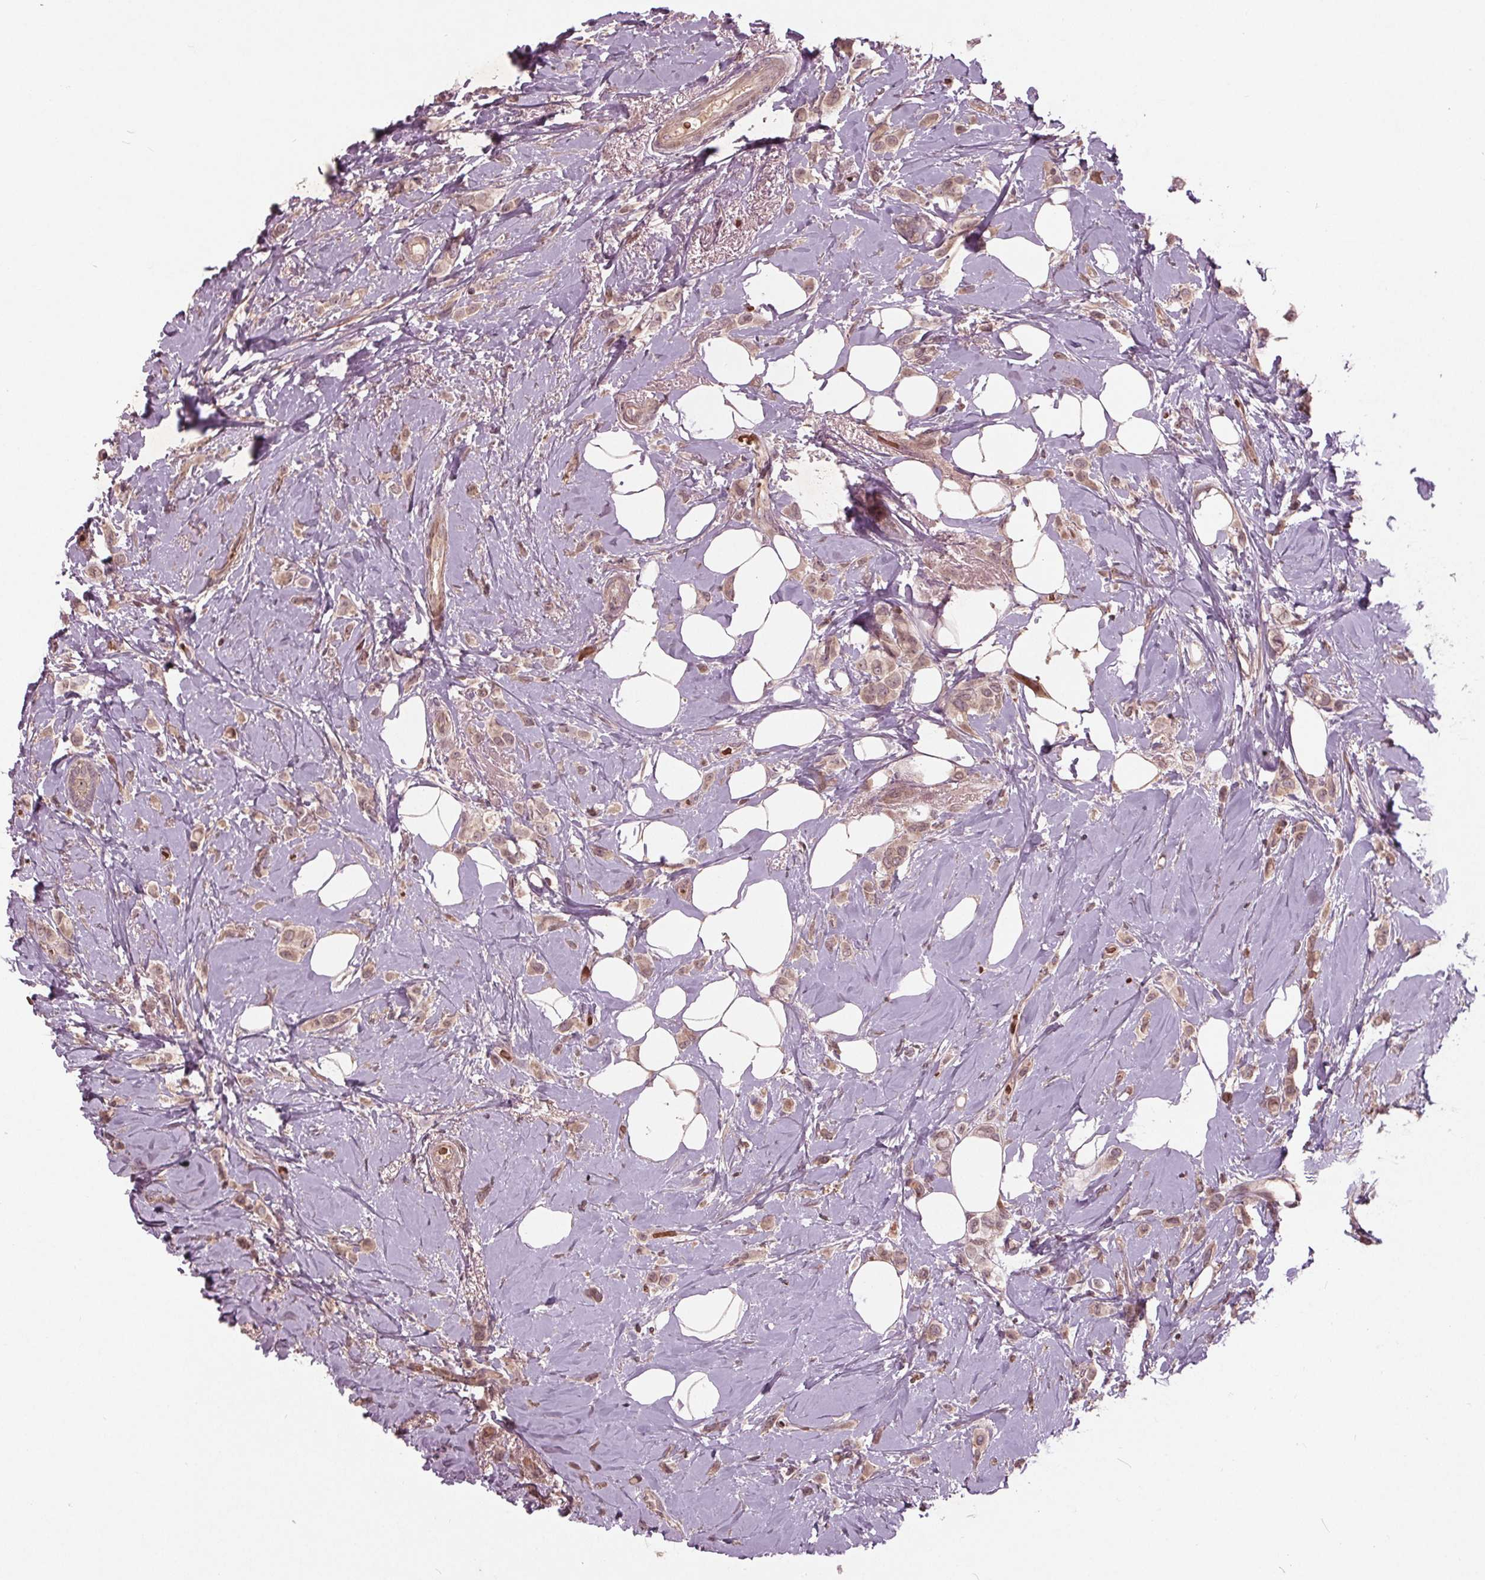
{"staining": {"intensity": "weak", "quantity": ">75%", "location": "cytoplasmic/membranous"}, "tissue": "breast cancer", "cell_type": "Tumor cells", "image_type": "cancer", "snomed": [{"axis": "morphology", "description": "Lobular carcinoma"}, {"axis": "topography", "description": "Breast"}], "caption": "A high-resolution photomicrograph shows immunohistochemistry (IHC) staining of breast lobular carcinoma, which exhibits weak cytoplasmic/membranous expression in approximately >75% of tumor cells.", "gene": "CDKL4", "patient": {"sex": "female", "age": 66}}